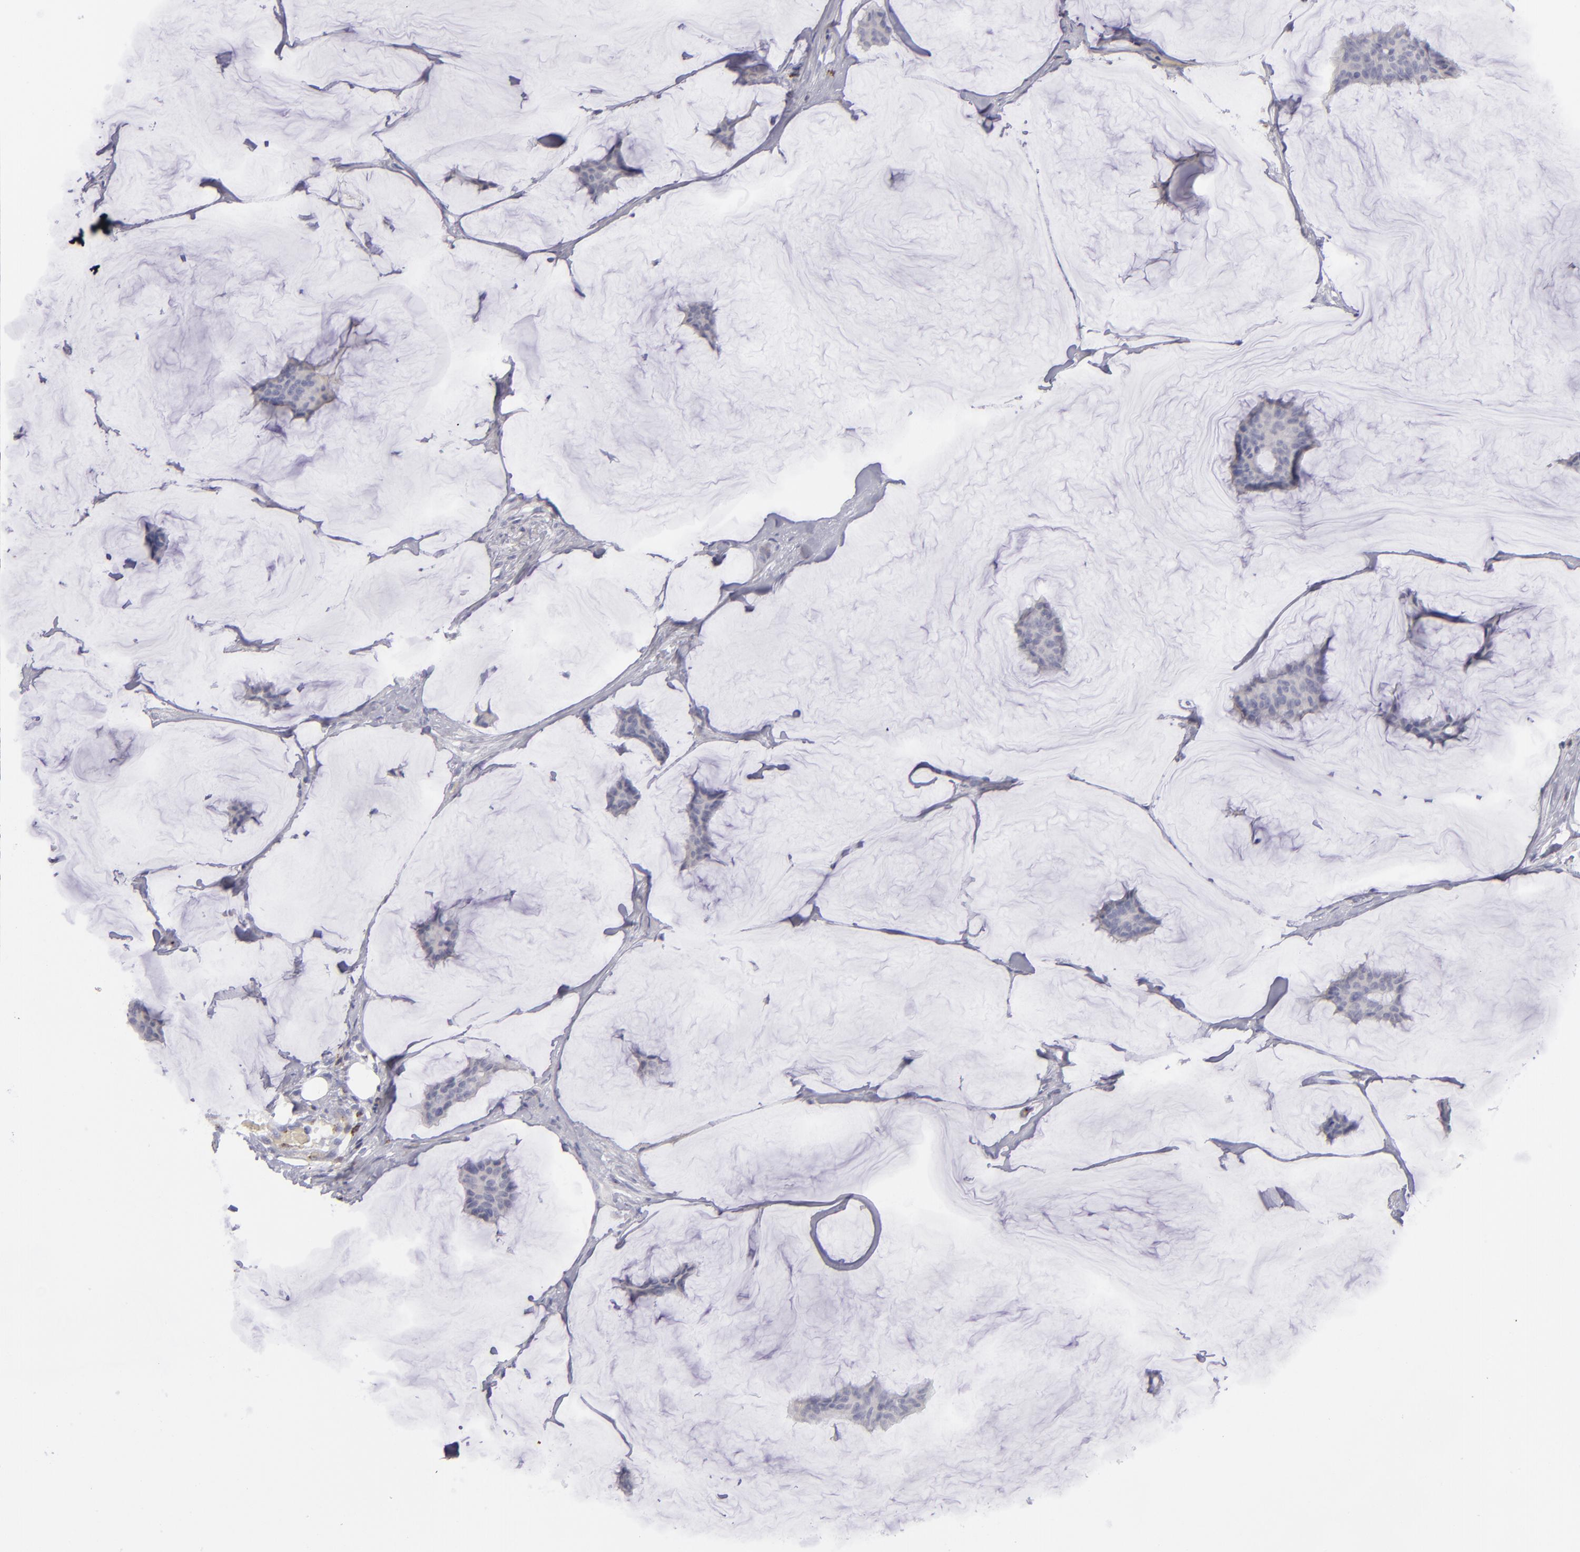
{"staining": {"intensity": "negative", "quantity": "none", "location": "none"}, "tissue": "breast cancer", "cell_type": "Tumor cells", "image_type": "cancer", "snomed": [{"axis": "morphology", "description": "Duct carcinoma"}, {"axis": "topography", "description": "Breast"}], "caption": "Histopathology image shows no protein staining in tumor cells of breast cancer (intraductal carcinoma) tissue.", "gene": "CD27", "patient": {"sex": "female", "age": 93}}